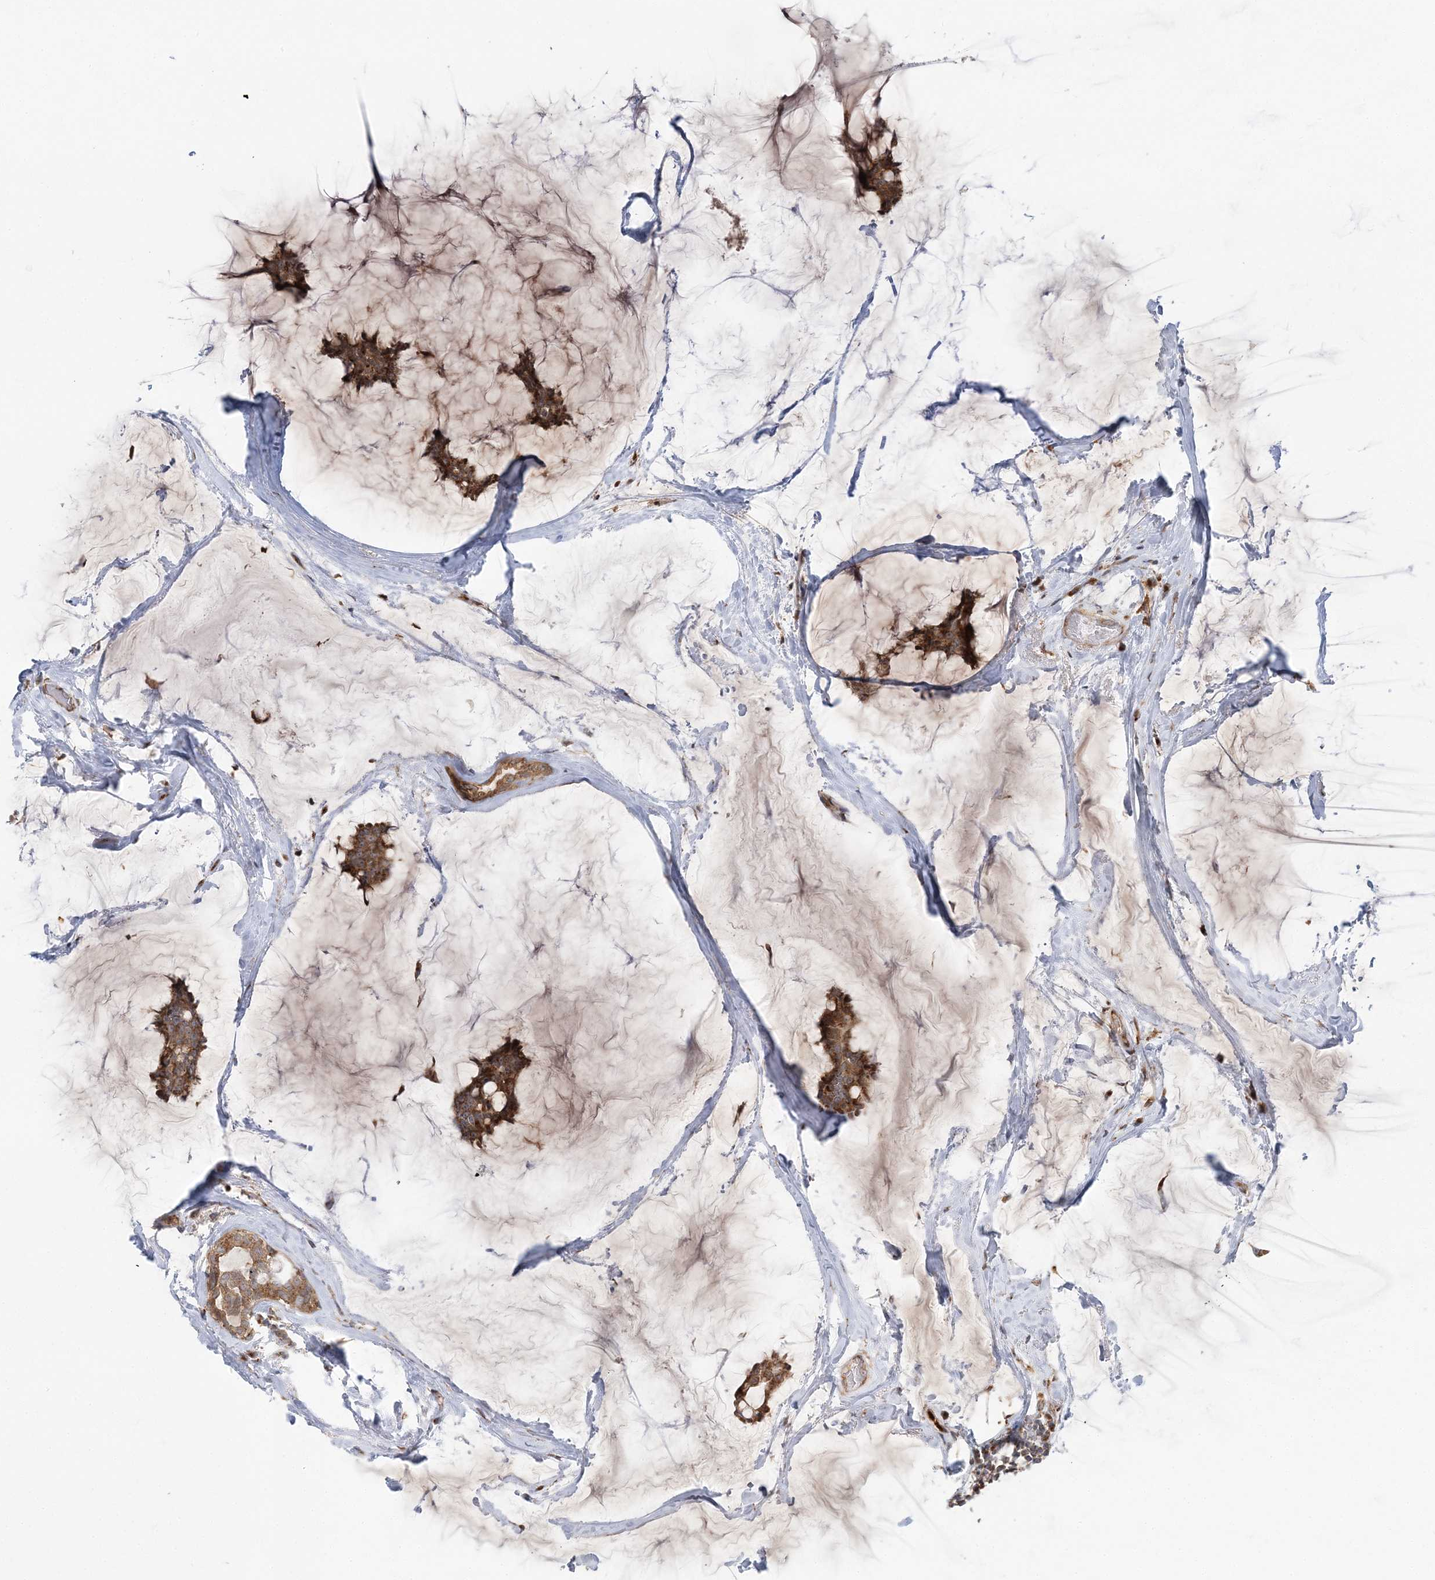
{"staining": {"intensity": "moderate", "quantity": ">75%", "location": "cytoplasmic/membranous"}, "tissue": "breast cancer", "cell_type": "Tumor cells", "image_type": "cancer", "snomed": [{"axis": "morphology", "description": "Duct carcinoma"}, {"axis": "topography", "description": "Breast"}], "caption": "Brown immunohistochemical staining in human breast cancer exhibits moderate cytoplasmic/membranous expression in approximately >75% of tumor cells.", "gene": "ABCC3", "patient": {"sex": "female", "age": 93}}